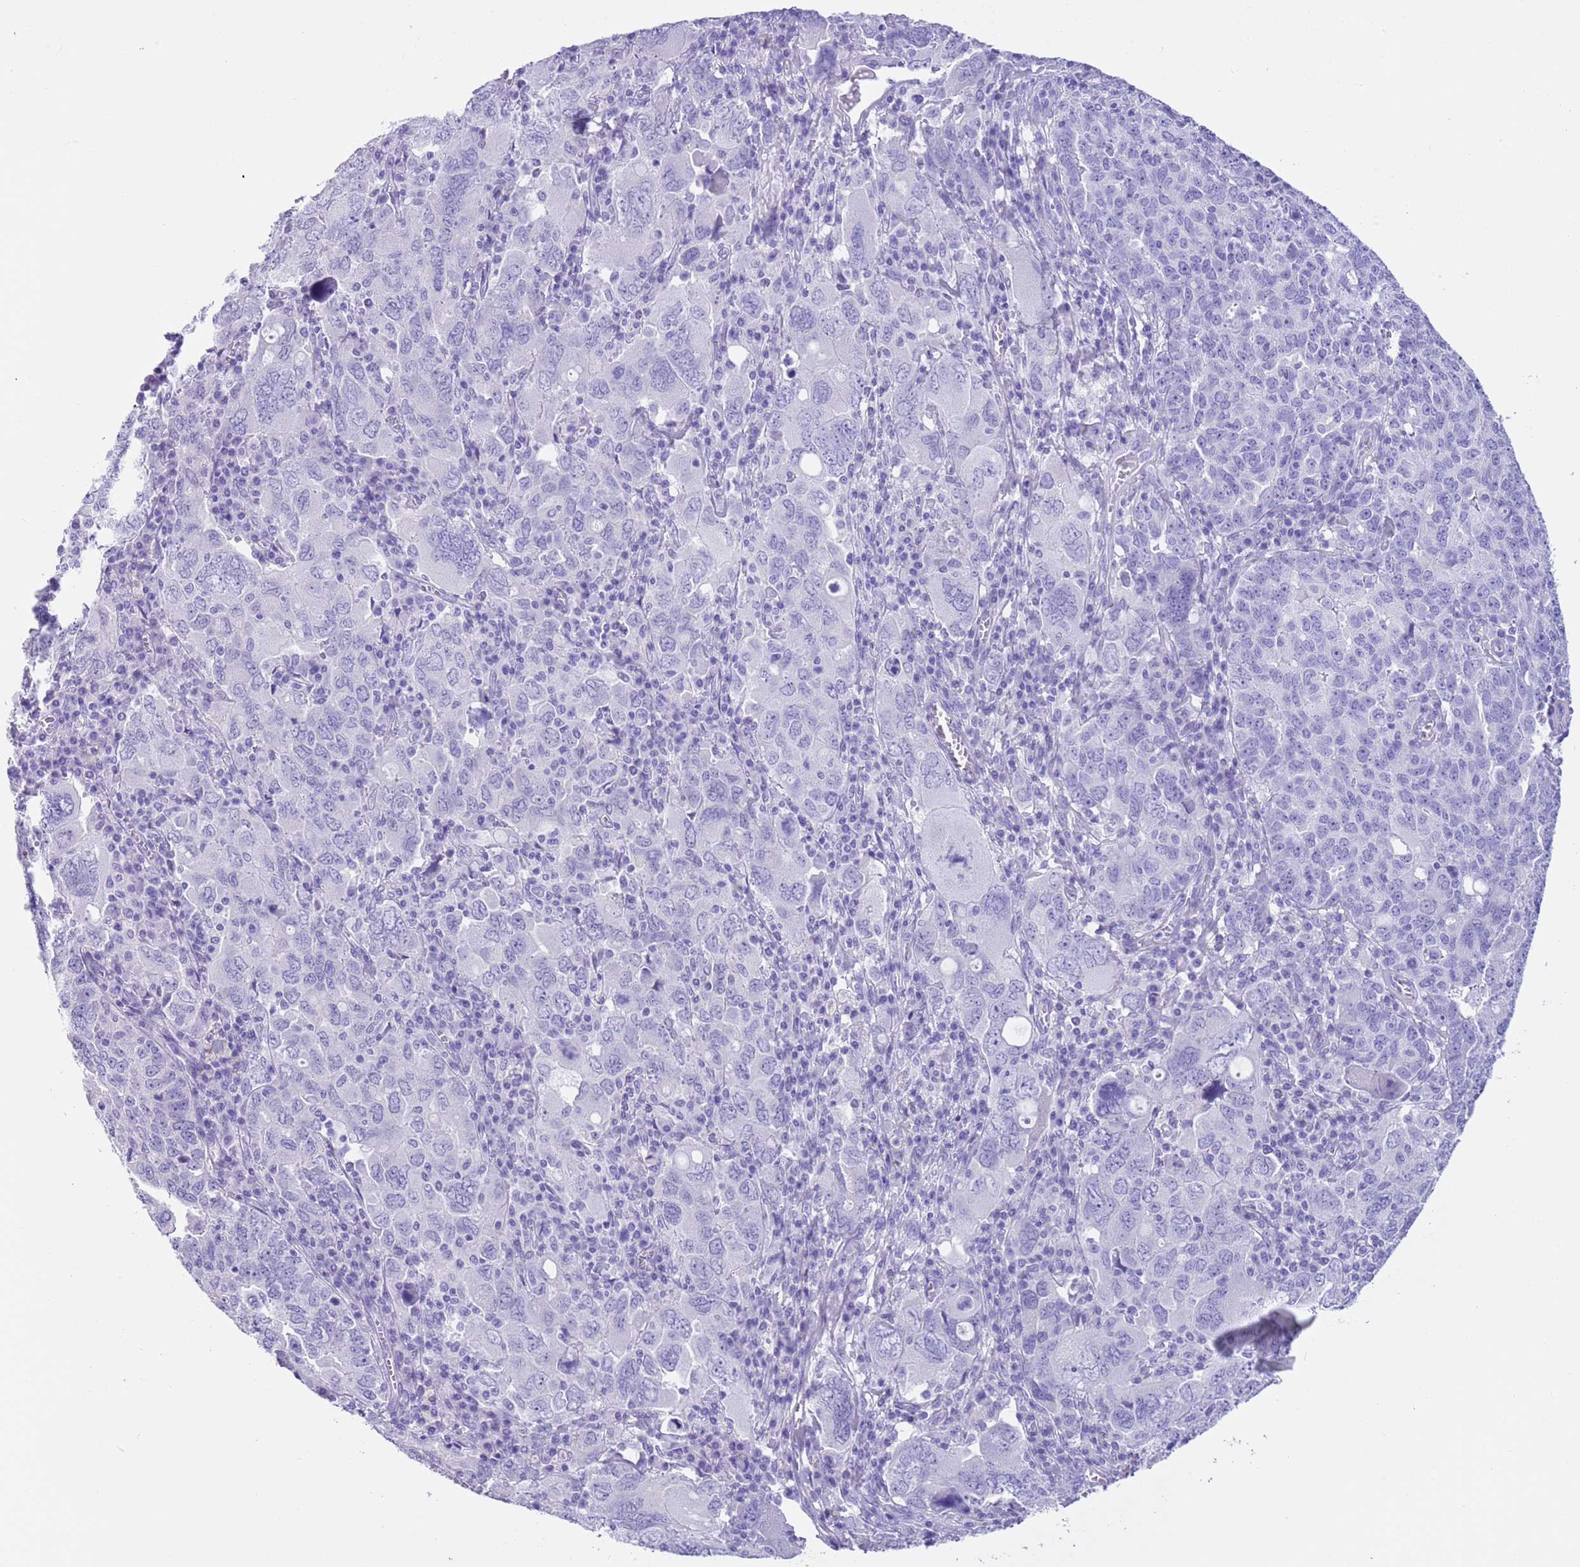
{"staining": {"intensity": "negative", "quantity": "none", "location": "none"}, "tissue": "ovarian cancer", "cell_type": "Tumor cells", "image_type": "cancer", "snomed": [{"axis": "morphology", "description": "Carcinoma, endometroid"}, {"axis": "topography", "description": "Ovary"}], "caption": "Ovarian cancer (endometroid carcinoma) was stained to show a protein in brown. There is no significant expression in tumor cells.", "gene": "TMEM185B", "patient": {"sex": "female", "age": 62}}